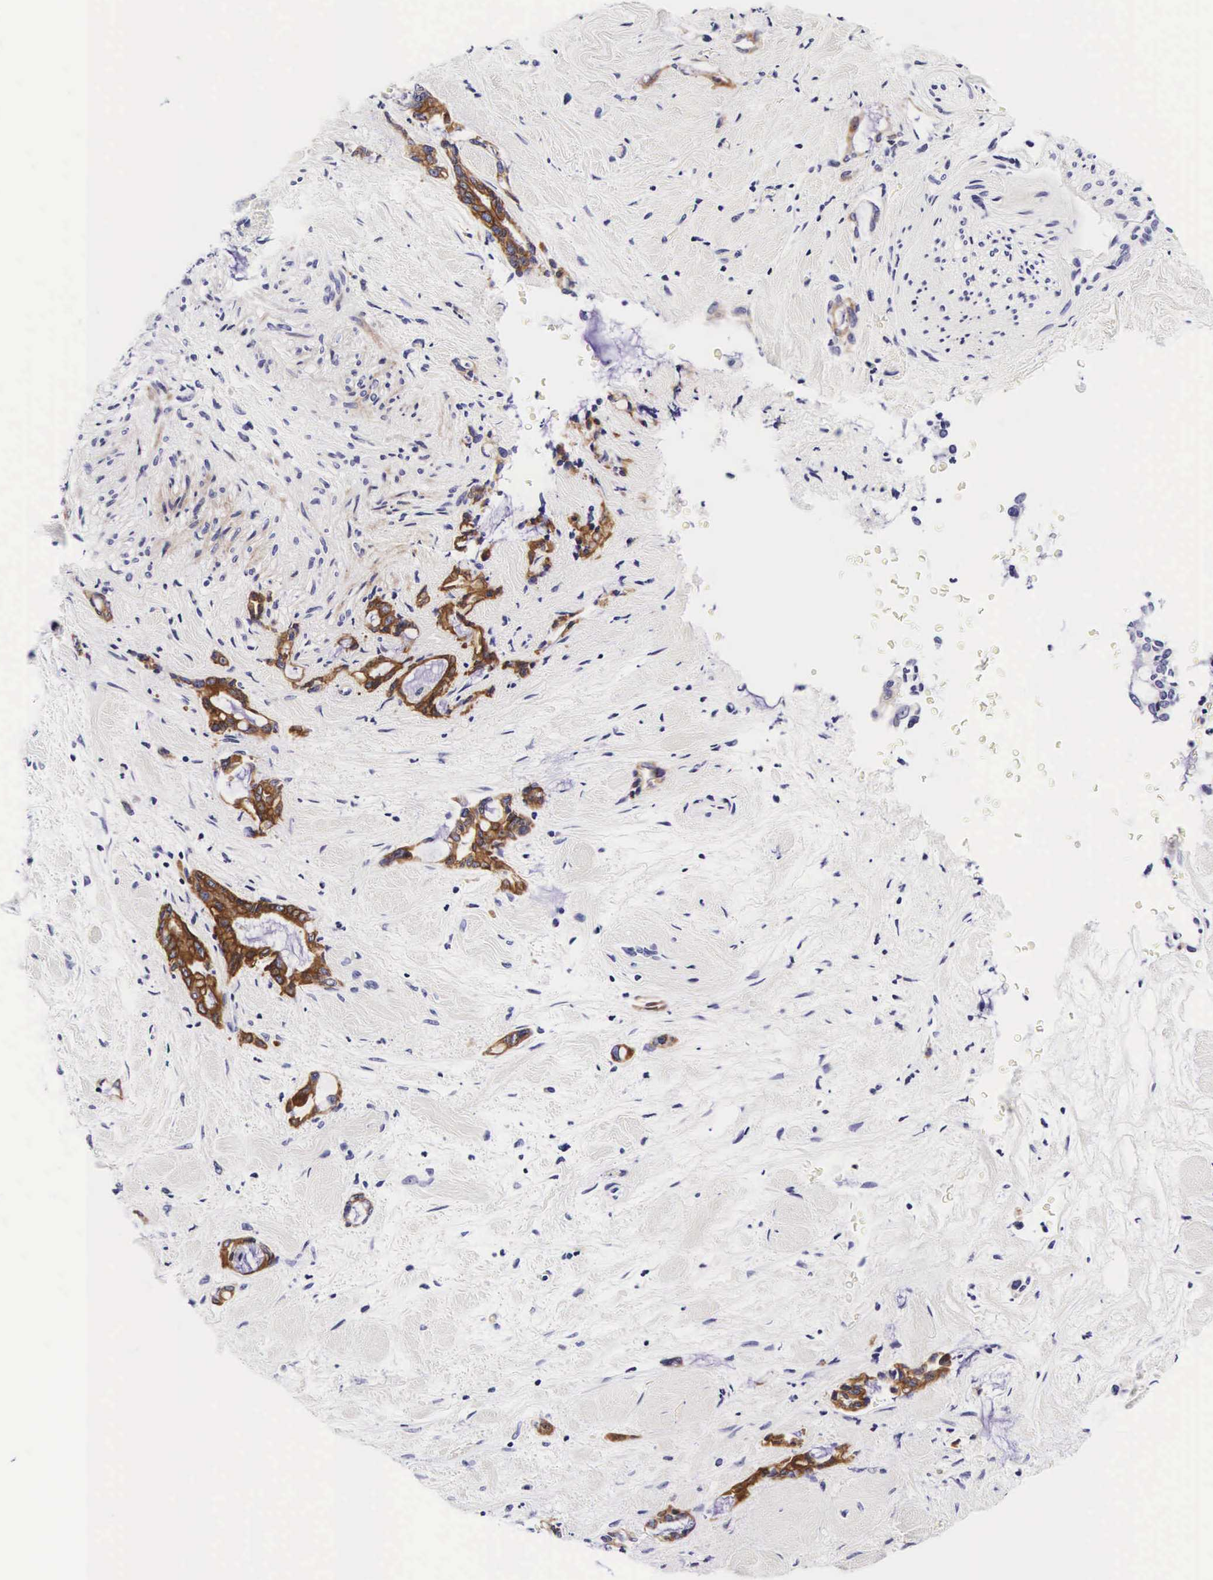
{"staining": {"intensity": "strong", "quantity": ">75%", "location": "cytoplasmic/membranous"}, "tissue": "pancreatic cancer", "cell_type": "Tumor cells", "image_type": "cancer", "snomed": [{"axis": "morphology", "description": "Adenocarcinoma, NOS"}, {"axis": "topography", "description": "Pancreas"}], "caption": "Adenocarcinoma (pancreatic) stained for a protein (brown) demonstrates strong cytoplasmic/membranous positive staining in approximately >75% of tumor cells.", "gene": "UPRT", "patient": {"sex": "female", "age": 70}}